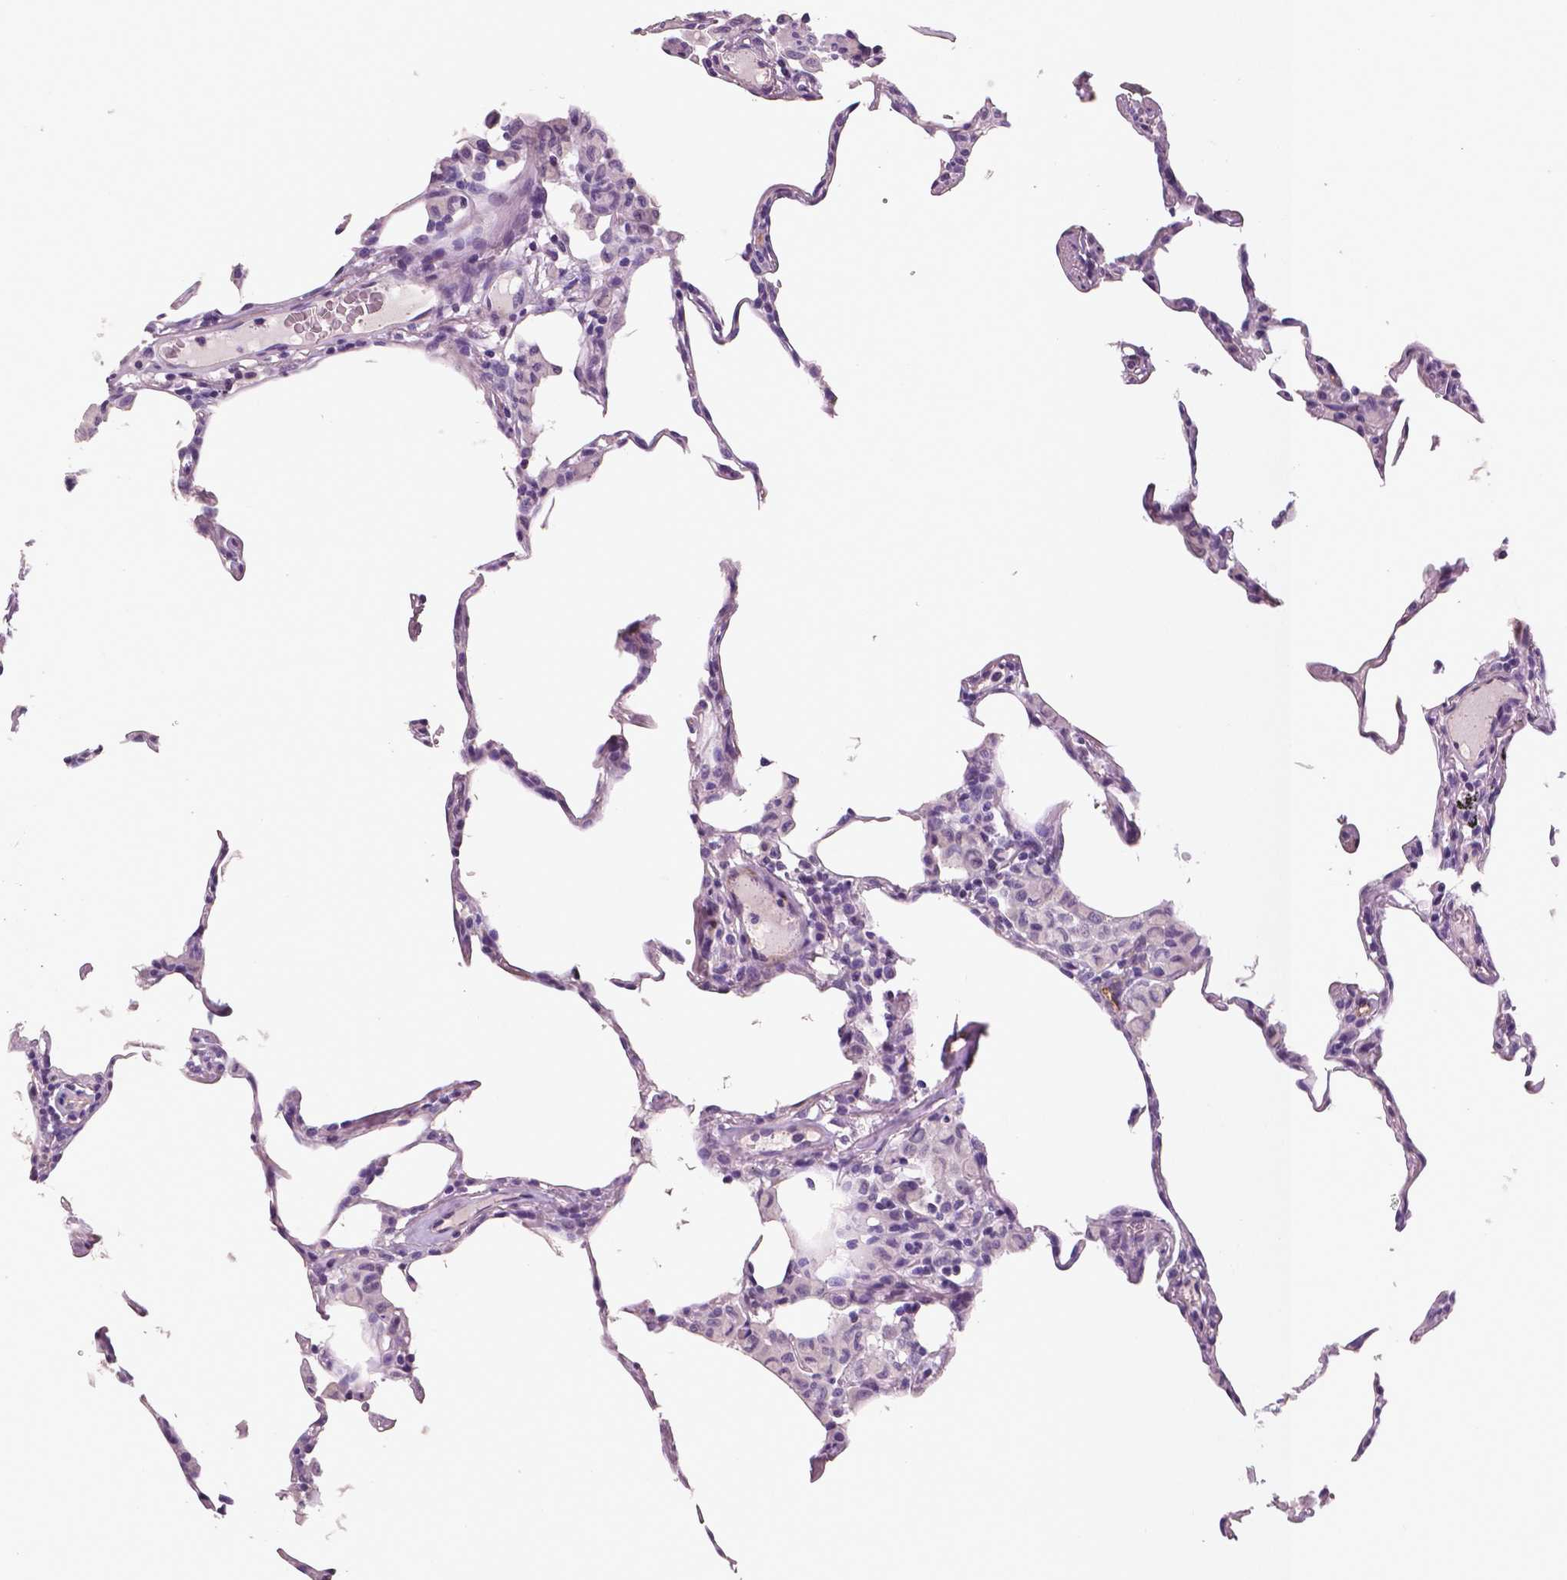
{"staining": {"intensity": "negative", "quantity": "none", "location": "none"}, "tissue": "lung", "cell_type": "Alveolar cells", "image_type": "normal", "snomed": [{"axis": "morphology", "description": "Normal tissue, NOS"}, {"axis": "topography", "description": "Lung"}], "caption": "Immunohistochemistry (IHC) image of normal lung: human lung stained with DAB displays no significant protein expression in alveolar cells. (DAB immunohistochemistry (IHC) visualized using brightfield microscopy, high magnification).", "gene": "TSPAN7", "patient": {"sex": "female", "age": 57}}